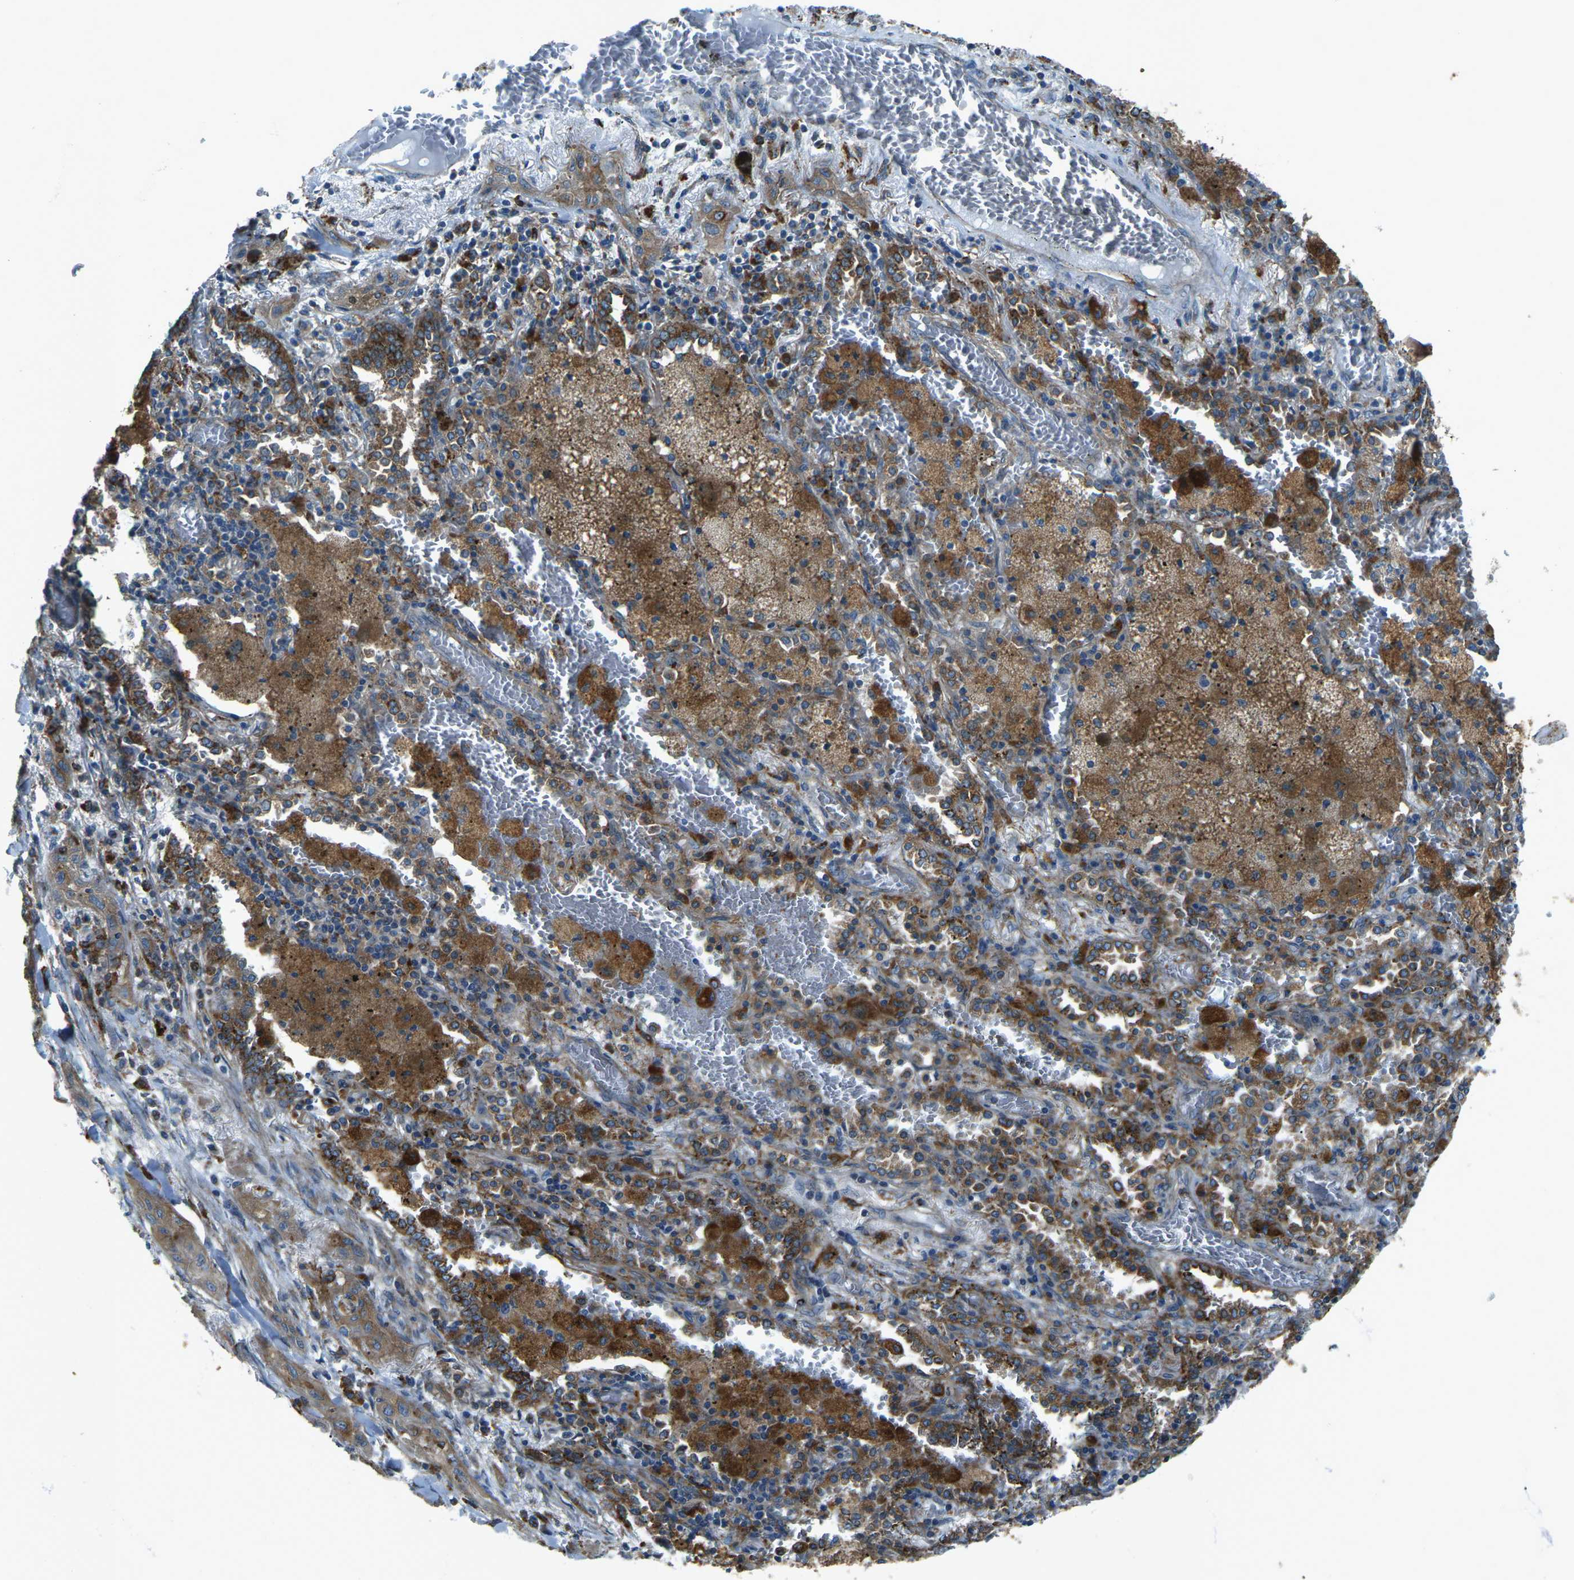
{"staining": {"intensity": "strong", "quantity": "25%-75%", "location": "cytoplasmic/membranous"}, "tissue": "lung cancer", "cell_type": "Tumor cells", "image_type": "cancer", "snomed": [{"axis": "morphology", "description": "Squamous cell carcinoma, NOS"}, {"axis": "topography", "description": "Lung"}], "caption": "An IHC histopathology image of tumor tissue is shown. Protein staining in brown highlights strong cytoplasmic/membranous positivity in lung cancer (squamous cell carcinoma) within tumor cells.", "gene": "CDK17", "patient": {"sex": "female", "age": 47}}